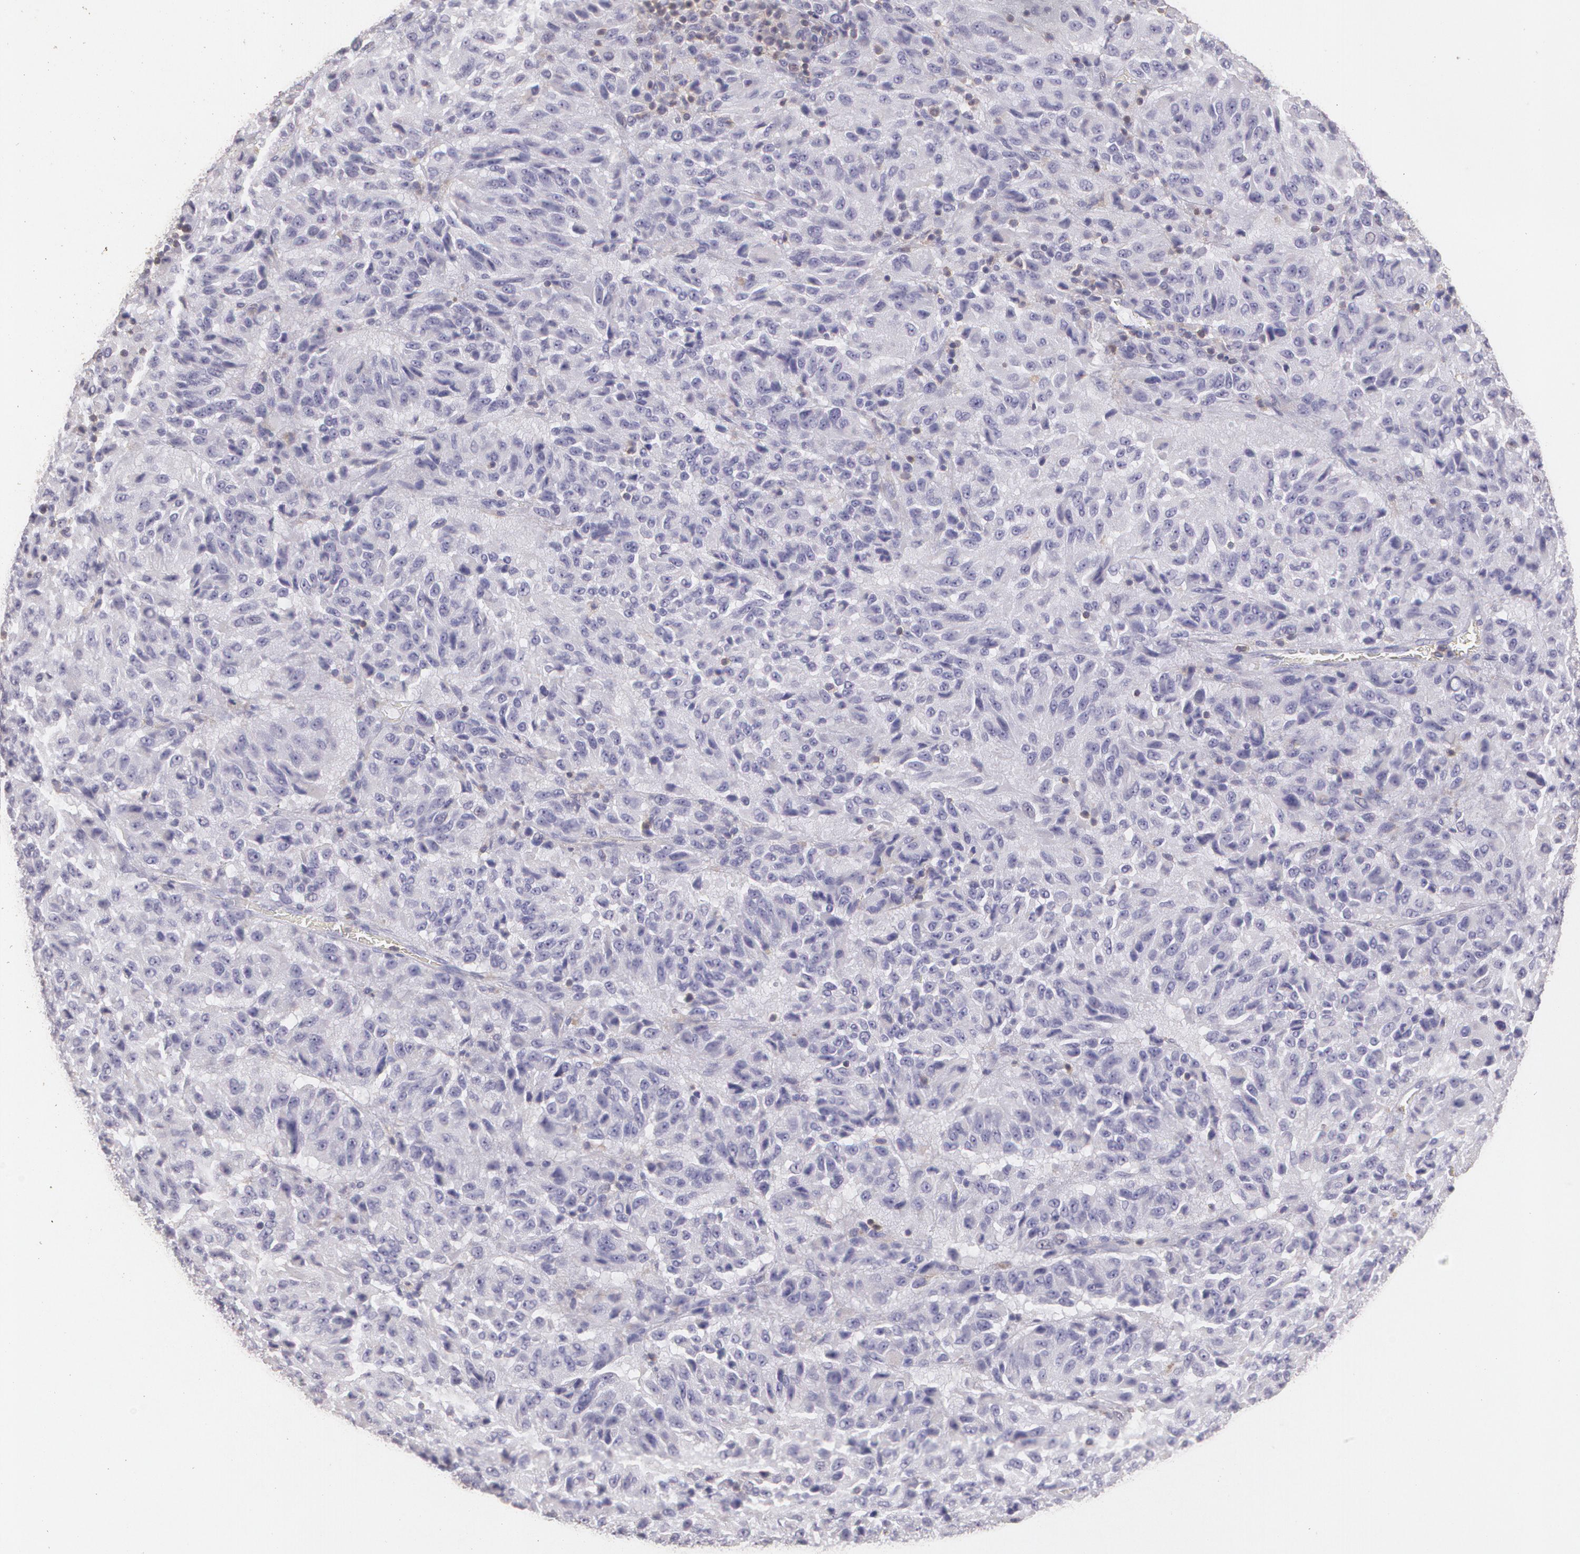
{"staining": {"intensity": "negative", "quantity": "none", "location": "none"}, "tissue": "melanoma", "cell_type": "Tumor cells", "image_type": "cancer", "snomed": [{"axis": "morphology", "description": "Malignant melanoma, Metastatic site"}, {"axis": "topography", "description": "Lung"}], "caption": "Tumor cells are negative for brown protein staining in melanoma. The staining was performed using DAB to visualize the protein expression in brown, while the nuclei were stained in blue with hematoxylin (Magnification: 20x).", "gene": "TGFBR1", "patient": {"sex": "male", "age": 64}}